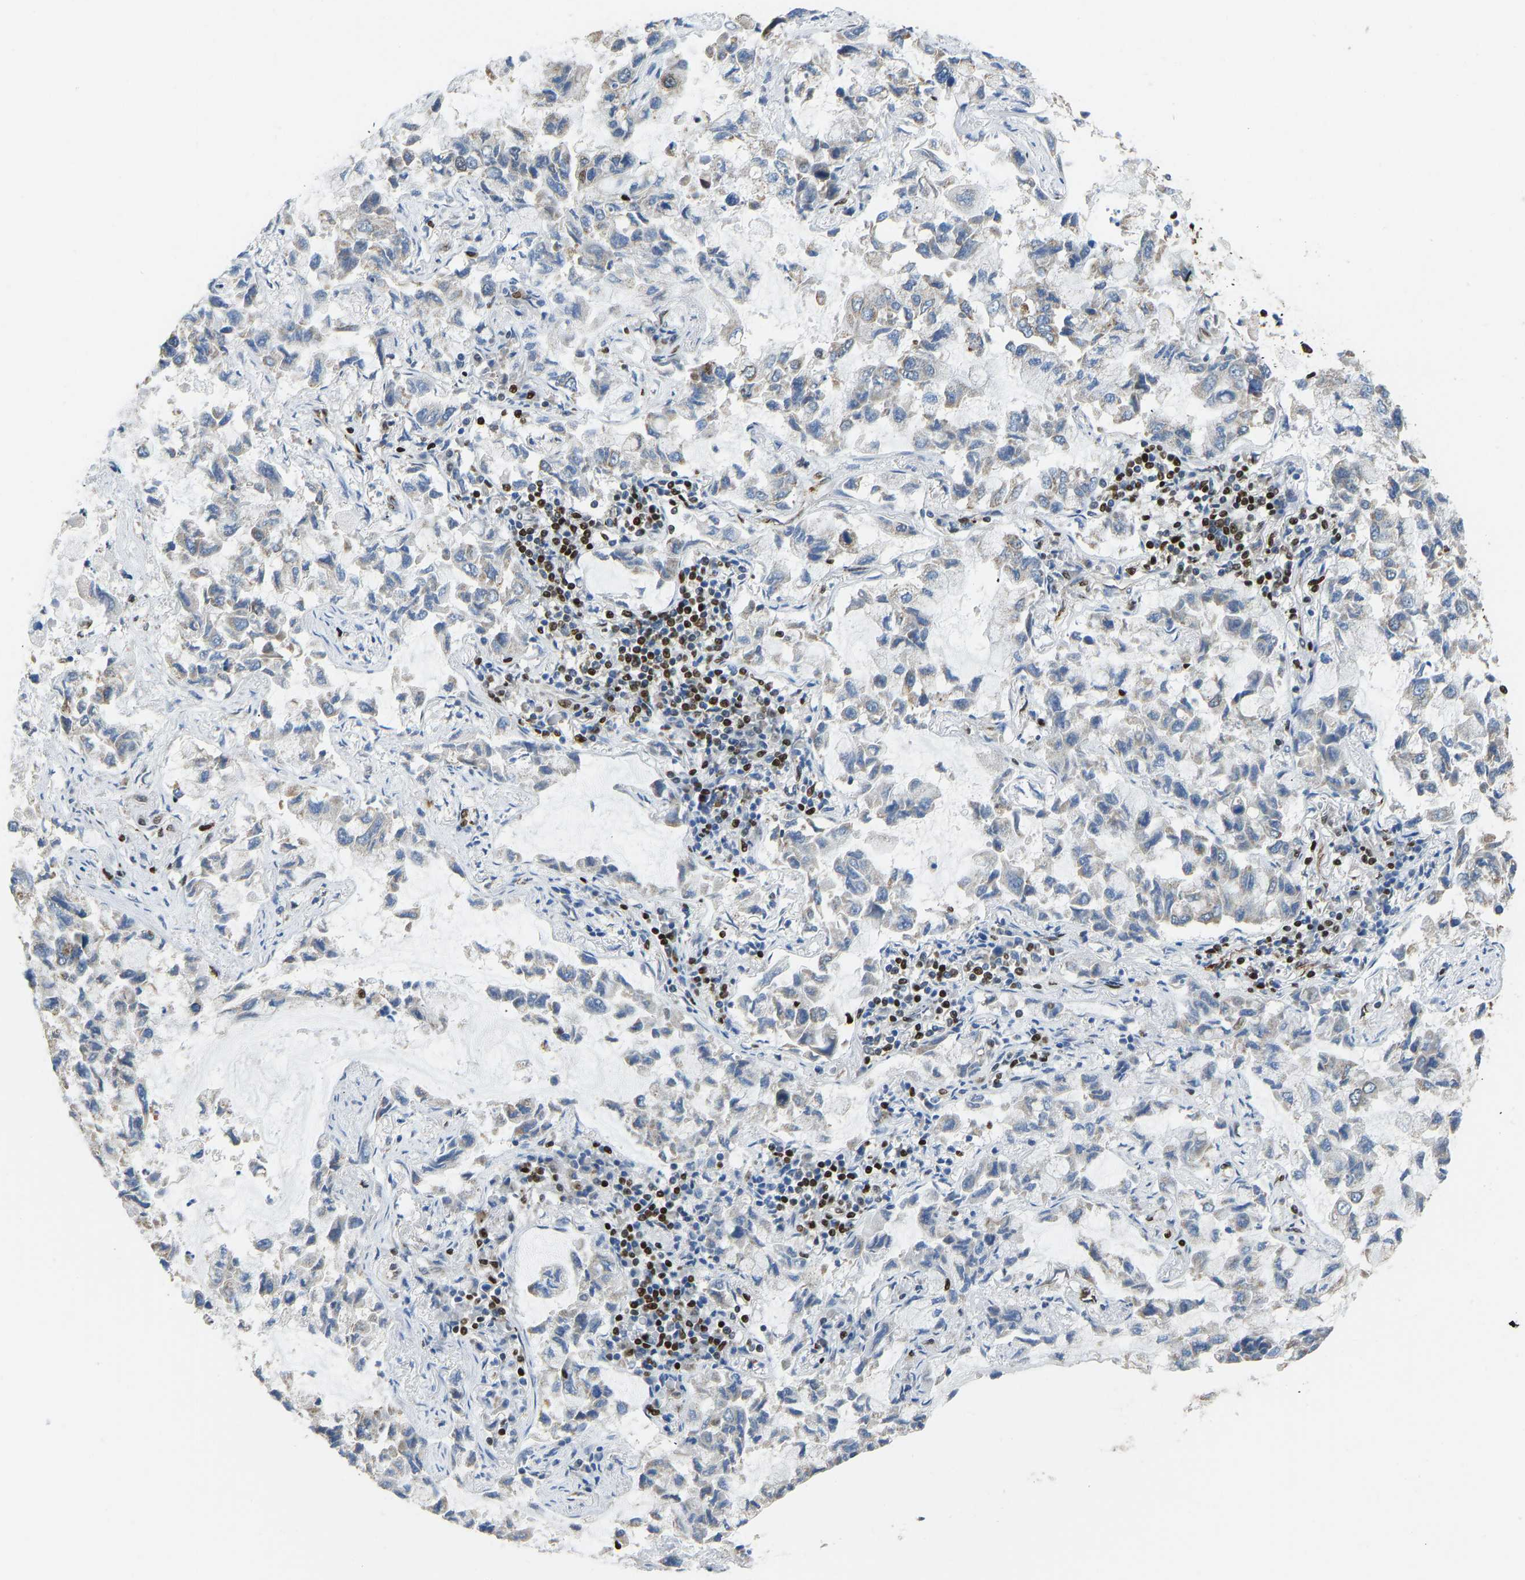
{"staining": {"intensity": "moderate", "quantity": "<25%", "location": "cytoplasmic/membranous"}, "tissue": "lung cancer", "cell_type": "Tumor cells", "image_type": "cancer", "snomed": [{"axis": "morphology", "description": "Adenocarcinoma, NOS"}, {"axis": "topography", "description": "Lung"}], "caption": "DAB immunohistochemical staining of lung cancer (adenocarcinoma) displays moderate cytoplasmic/membranous protein positivity in approximately <25% of tumor cells.", "gene": "ZSCAN20", "patient": {"sex": "male", "age": 64}}